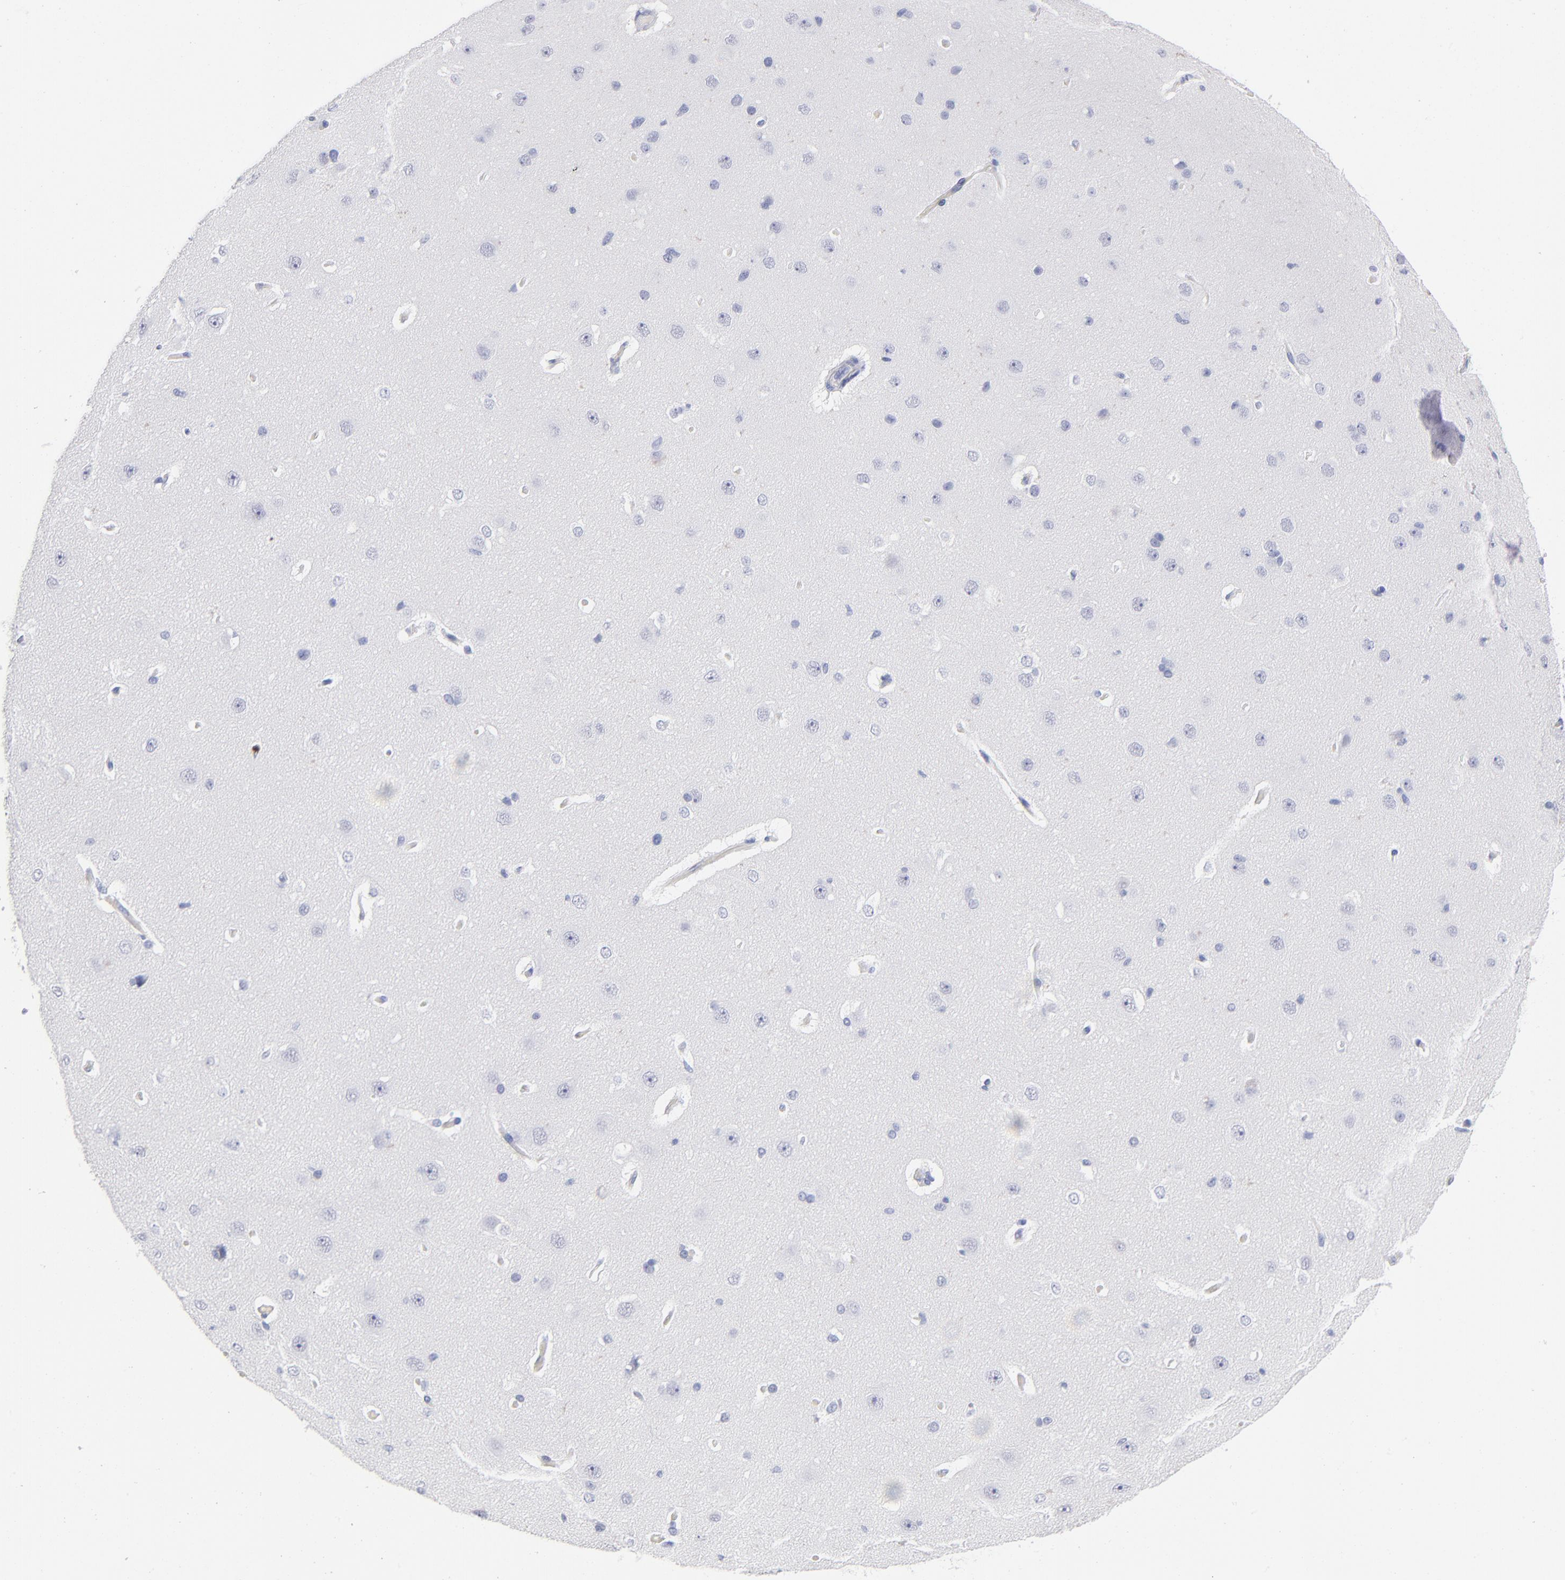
{"staining": {"intensity": "negative", "quantity": "none", "location": "none"}, "tissue": "cerebral cortex", "cell_type": "Endothelial cells", "image_type": "normal", "snomed": [{"axis": "morphology", "description": "Normal tissue, NOS"}, {"axis": "topography", "description": "Cerebral cortex"}], "caption": "Micrograph shows no protein expression in endothelial cells of normal cerebral cortex. The staining is performed using DAB (3,3'-diaminobenzidine) brown chromogen with nuclei counter-stained in using hematoxylin.", "gene": "ARG1", "patient": {"sex": "female", "age": 45}}